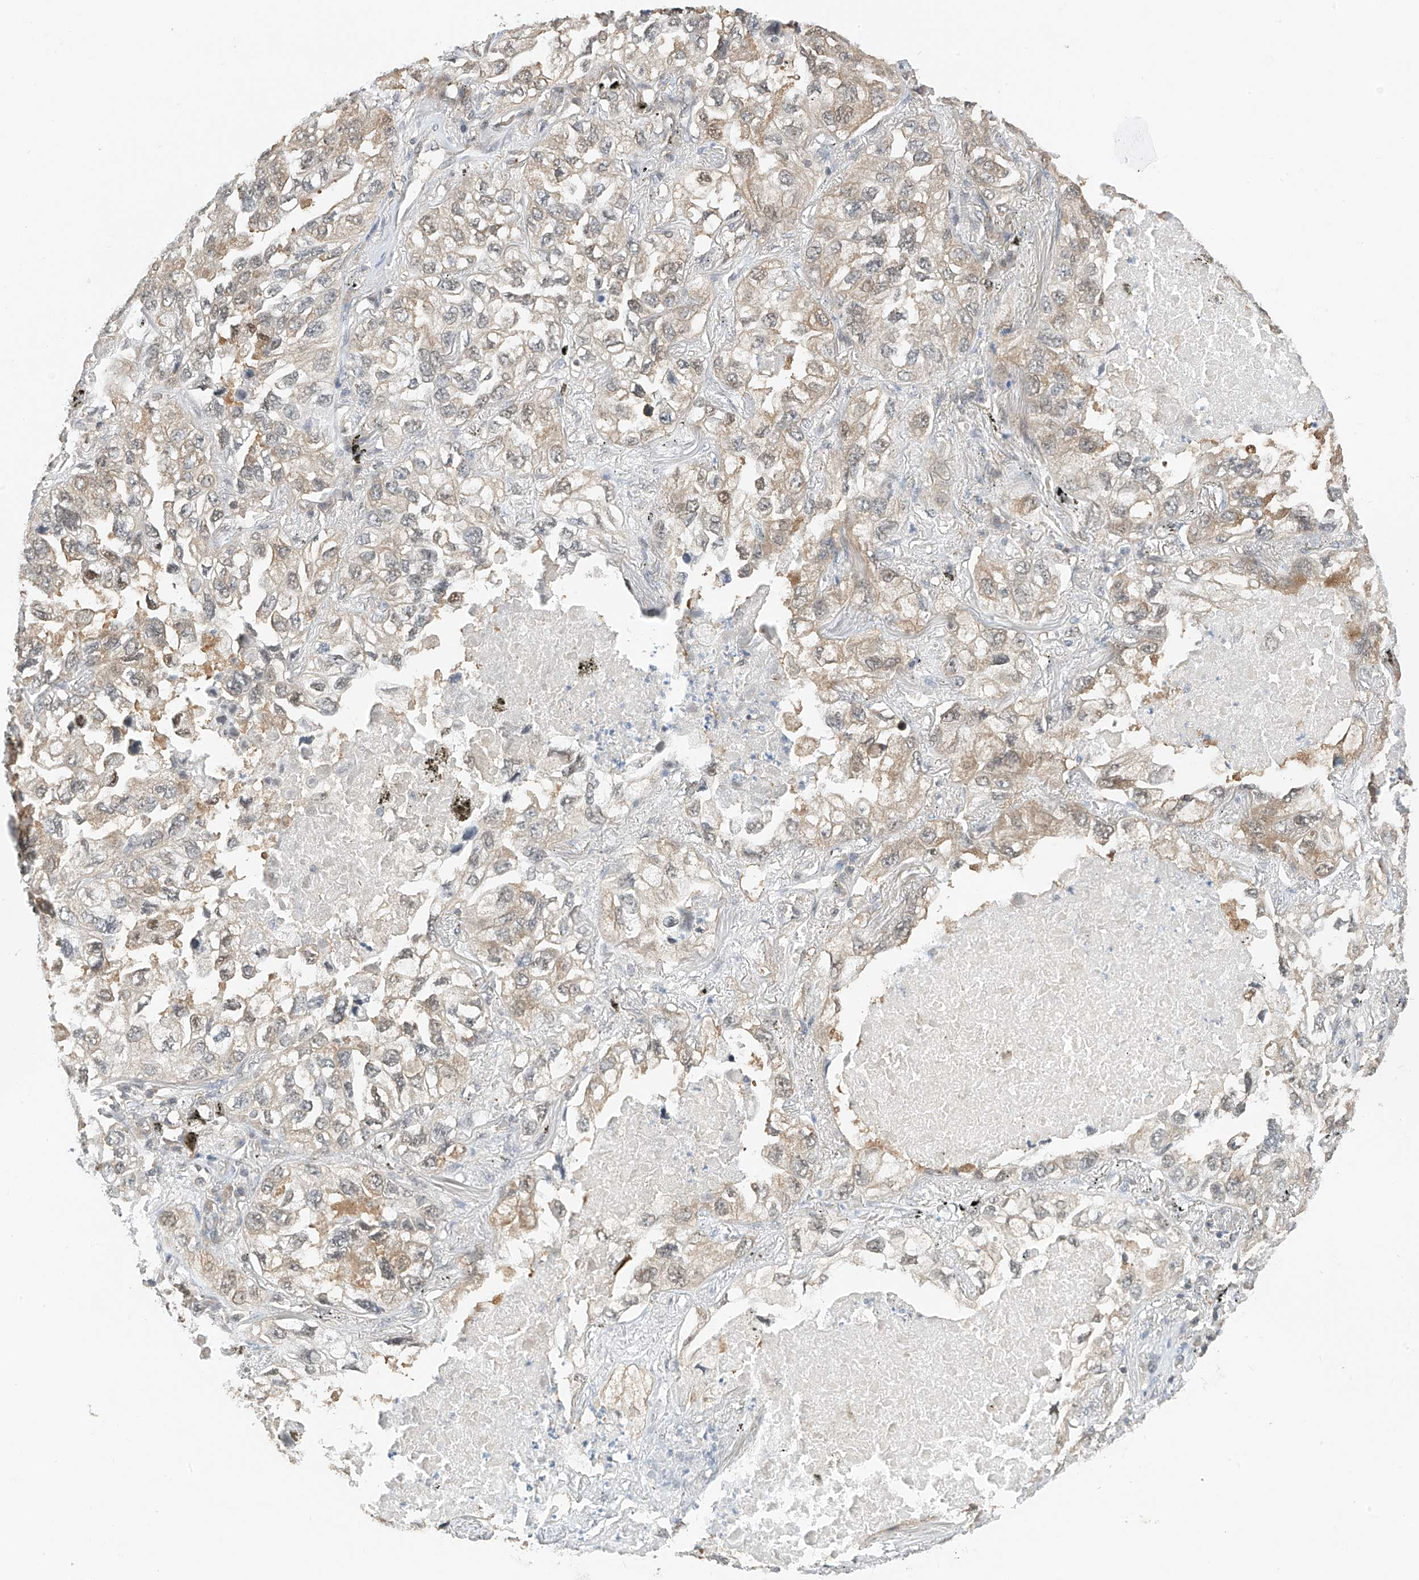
{"staining": {"intensity": "moderate", "quantity": "25%-75%", "location": "cytoplasmic/membranous,nuclear"}, "tissue": "lung cancer", "cell_type": "Tumor cells", "image_type": "cancer", "snomed": [{"axis": "morphology", "description": "Adenocarcinoma, NOS"}, {"axis": "topography", "description": "Lung"}], "caption": "A brown stain labels moderate cytoplasmic/membranous and nuclear staining of a protein in human lung cancer tumor cells. Nuclei are stained in blue.", "gene": "PPA2", "patient": {"sex": "male", "age": 65}}